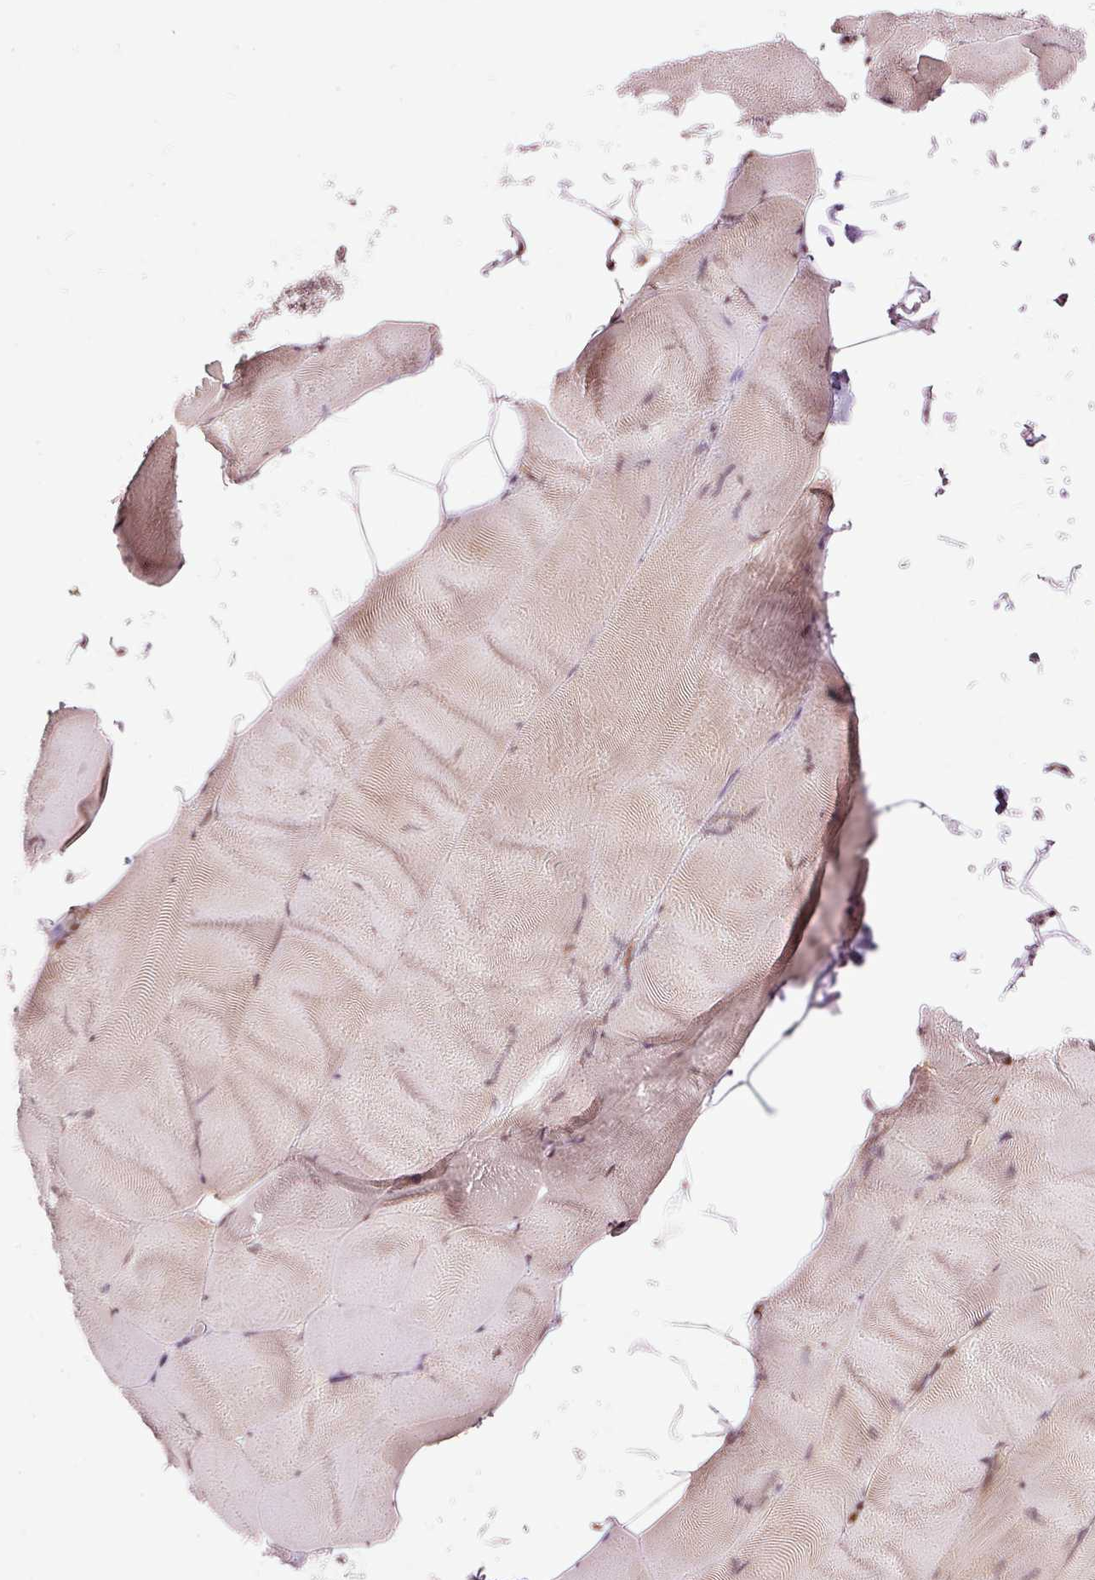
{"staining": {"intensity": "moderate", "quantity": "<25%", "location": "nuclear"}, "tissue": "skeletal muscle", "cell_type": "Myocytes", "image_type": "normal", "snomed": [{"axis": "morphology", "description": "Normal tissue, NOS"}, {"axis": "topography", "description": "Skeletal muscle"}], "caption": "The micrograph shows a brown stain indicating the presence of a protein in the nuclear of myocytes in skeletal muscle. (IHC, brightfield microscopy, high magnification).", "gene": "ZNF778", "patient": {"sex": "female", "age": 64}}